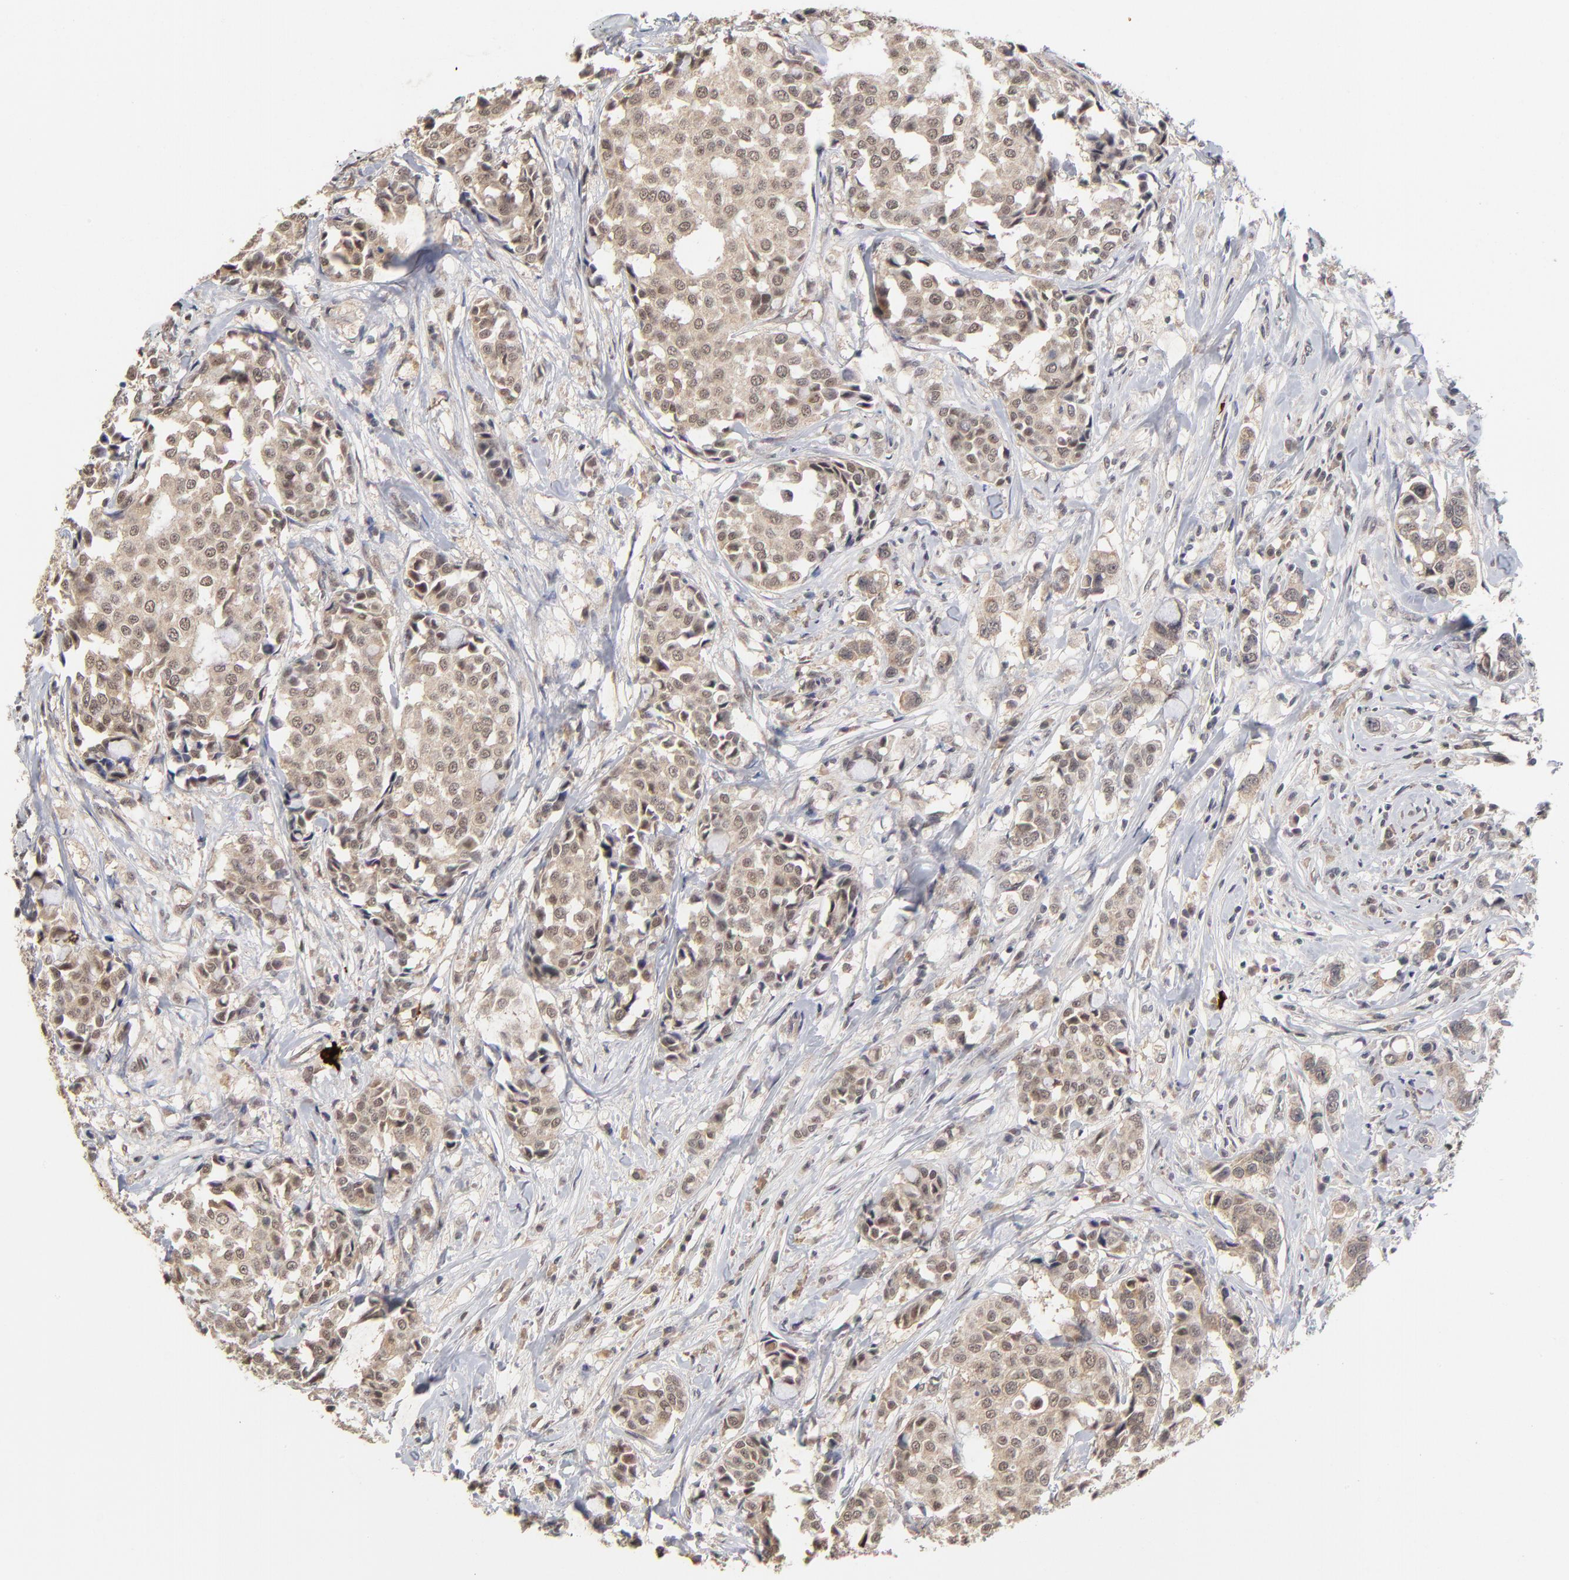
{"staining": {"intensity": "weak", "quantity": ">75%", "location": "cytoplasmic/membranous,nuclear"}, "tissue": "breast cancer", "cell_type": "Tumor cells", "image_type": "cancer", "snomed": [{"axis": "morphology", "description": "Duct carcinoma"}, {"axis": "topography", "description": "Breast"}], "caption": "Breast infiltrating ductal carcinoma was stained to show a protein in brown. There is low levels of weak cytoplasmic/membranous and nuclear staining in approximately >75% of tumor cells. Nuclei are stained in blue.", "gene": "WSB1", "patient": {"sex": "female", "age": 27}}